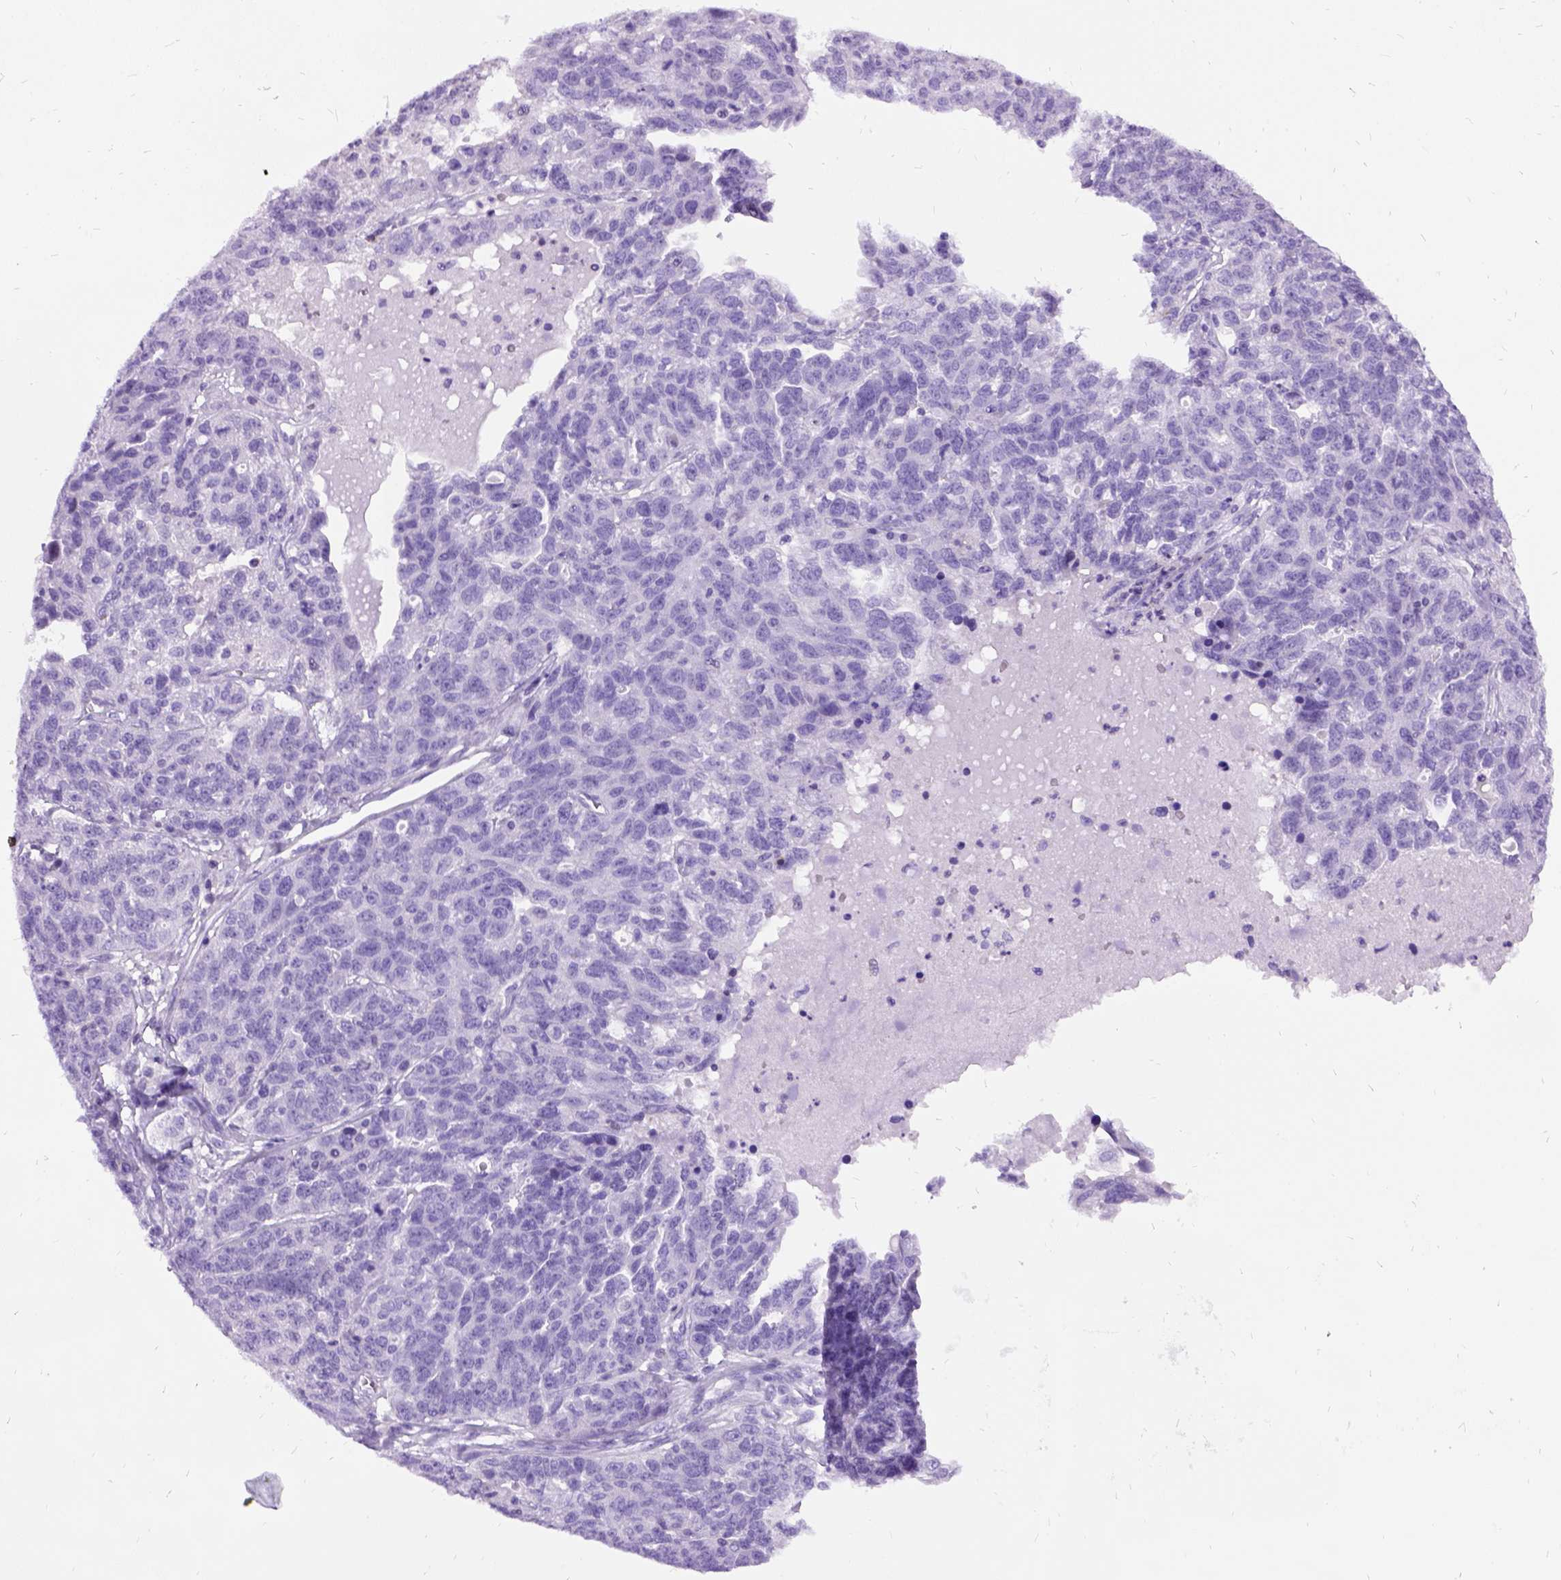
{"staining": {"intensity": "negative", "quantity": "none", "location": "none"}, "tissue": "ovarian cancer", "cell_type": "Tumor cells", "image_type": "cancer", "snomed": [{"axis": "morphology", "description": "Cystadenocarcinoma, serous, NOS"}, {"axis": "topography", "description": "Ovary"}], "caption": "This is a micrograph of immunohistochemistry (IHC) staining of ovarian cancer (serous cystadenocarcinoma), which shows no positivity in tumor cells.", "gene": "PRG2", "patient": {"sex": "female", "age": 71}}